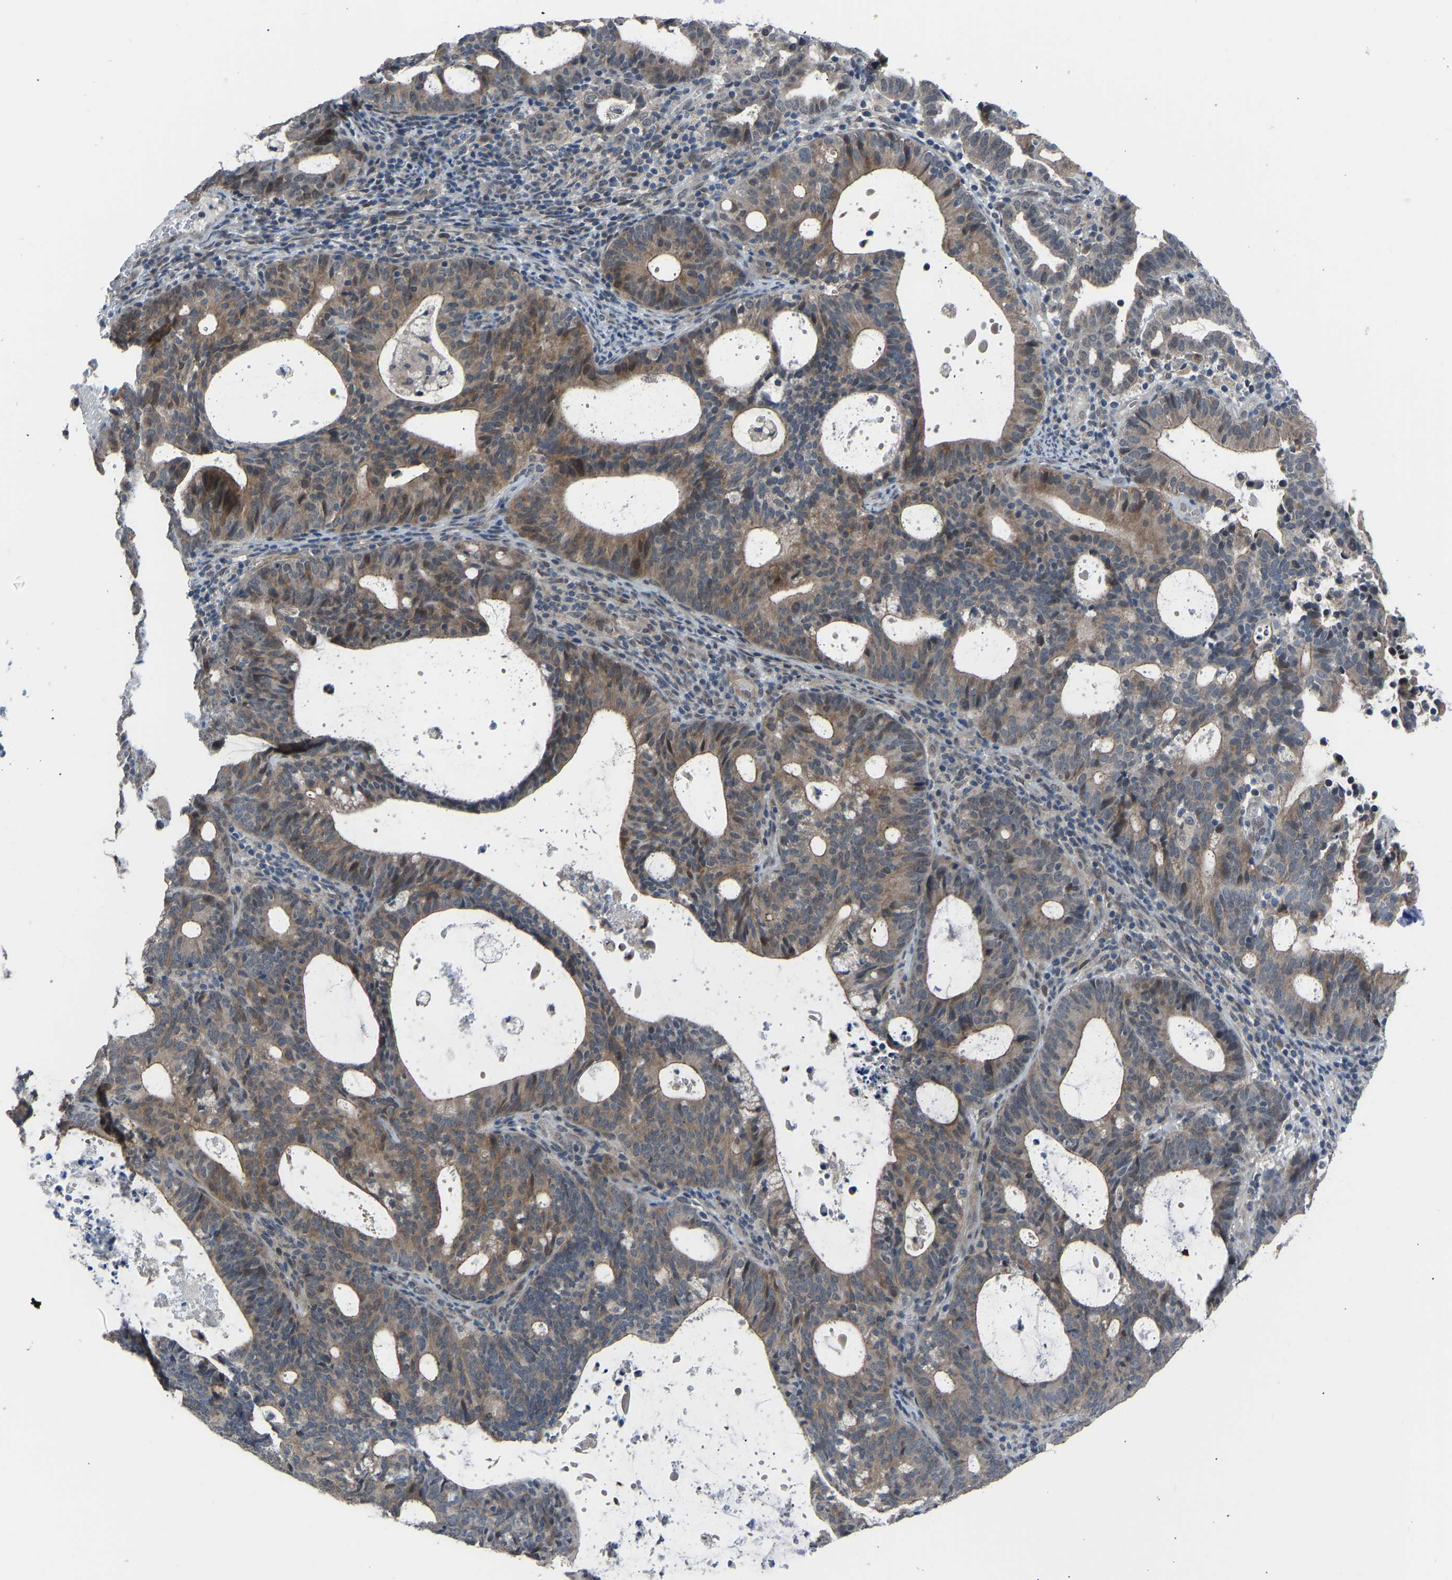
{"staining": {"intensity": "moderate", "quantity": "25%-75%", "location": "cytoplasmic/membranous"}, "tissue": "endometrial cancer", "cell_type": "Tumor cells", "image_type": "cancer", "snomed": [{"axis": "morphology", "description": "Adenocarcinoma, NOS"}, {"axis": "topography", "description": "Uterus"}], "caption": "Endometrial cancer tissue exhibits moderate cytoplasmic/membranous positivity in about 25%-75% of tumor cells, visualized by immunohistochemistry.", "gene": "CDK2AP1", "patient": {"sex": "female", "age": 83}}